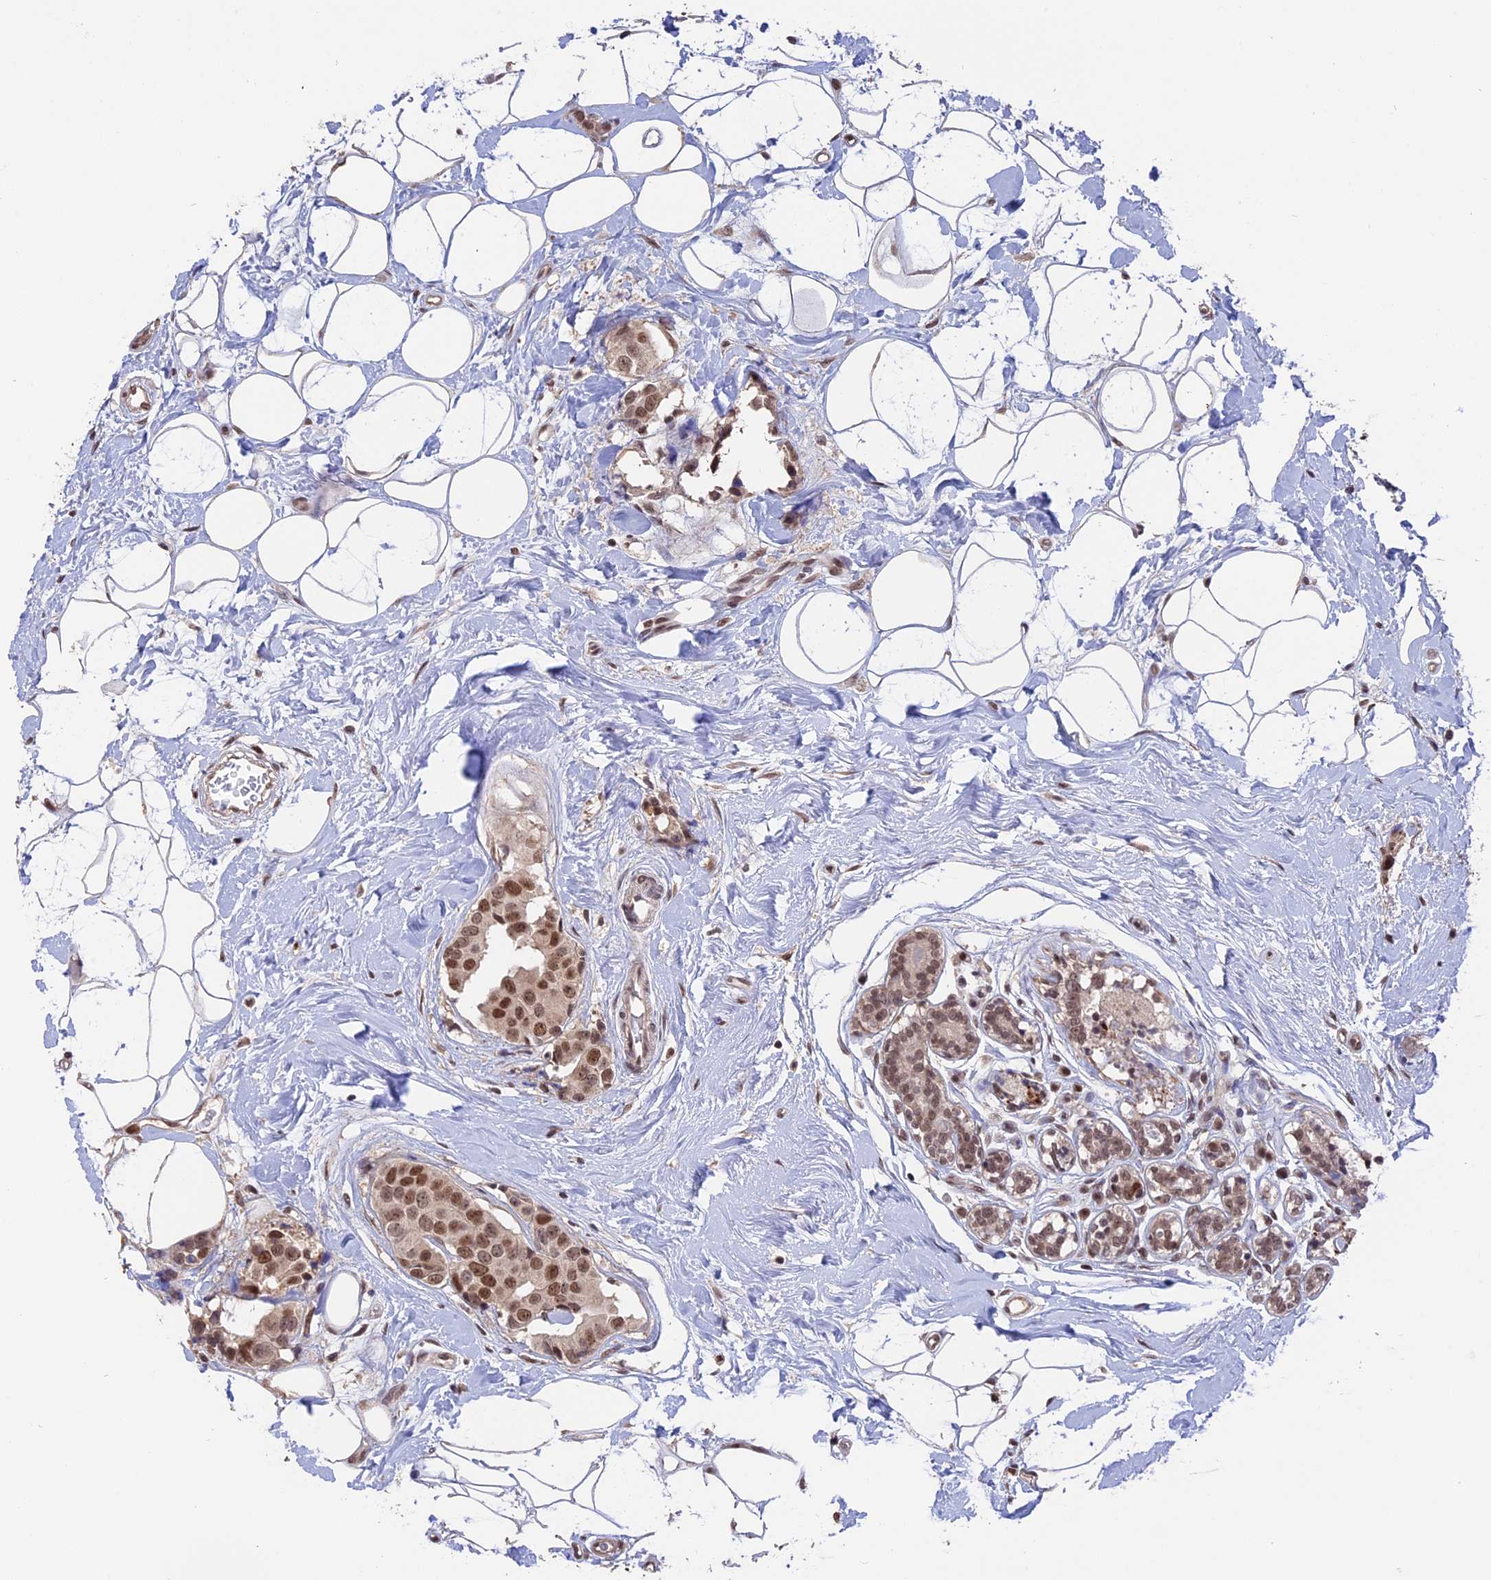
{"staining": {"intensity": "moderate", "quantity": ">75%", "location": "nuclear"}, "tissue": "breast cancer", "cell_type": "Tumor cells", "image_type": "cancer", "snomed": [{"axis": "morphology", "description": "Normal tissue, NOS"}, {"axis": "morphology", "description": "Duct carcinoma"}, {"axis": "topography", "description": "Breast"}], "caption": "Protein staining shows moderate nuclear staining in approximately >75% of tumor cells in breast cancer.", "gene": "RFC5", "patient": {"sex": "female", "age": 39}}